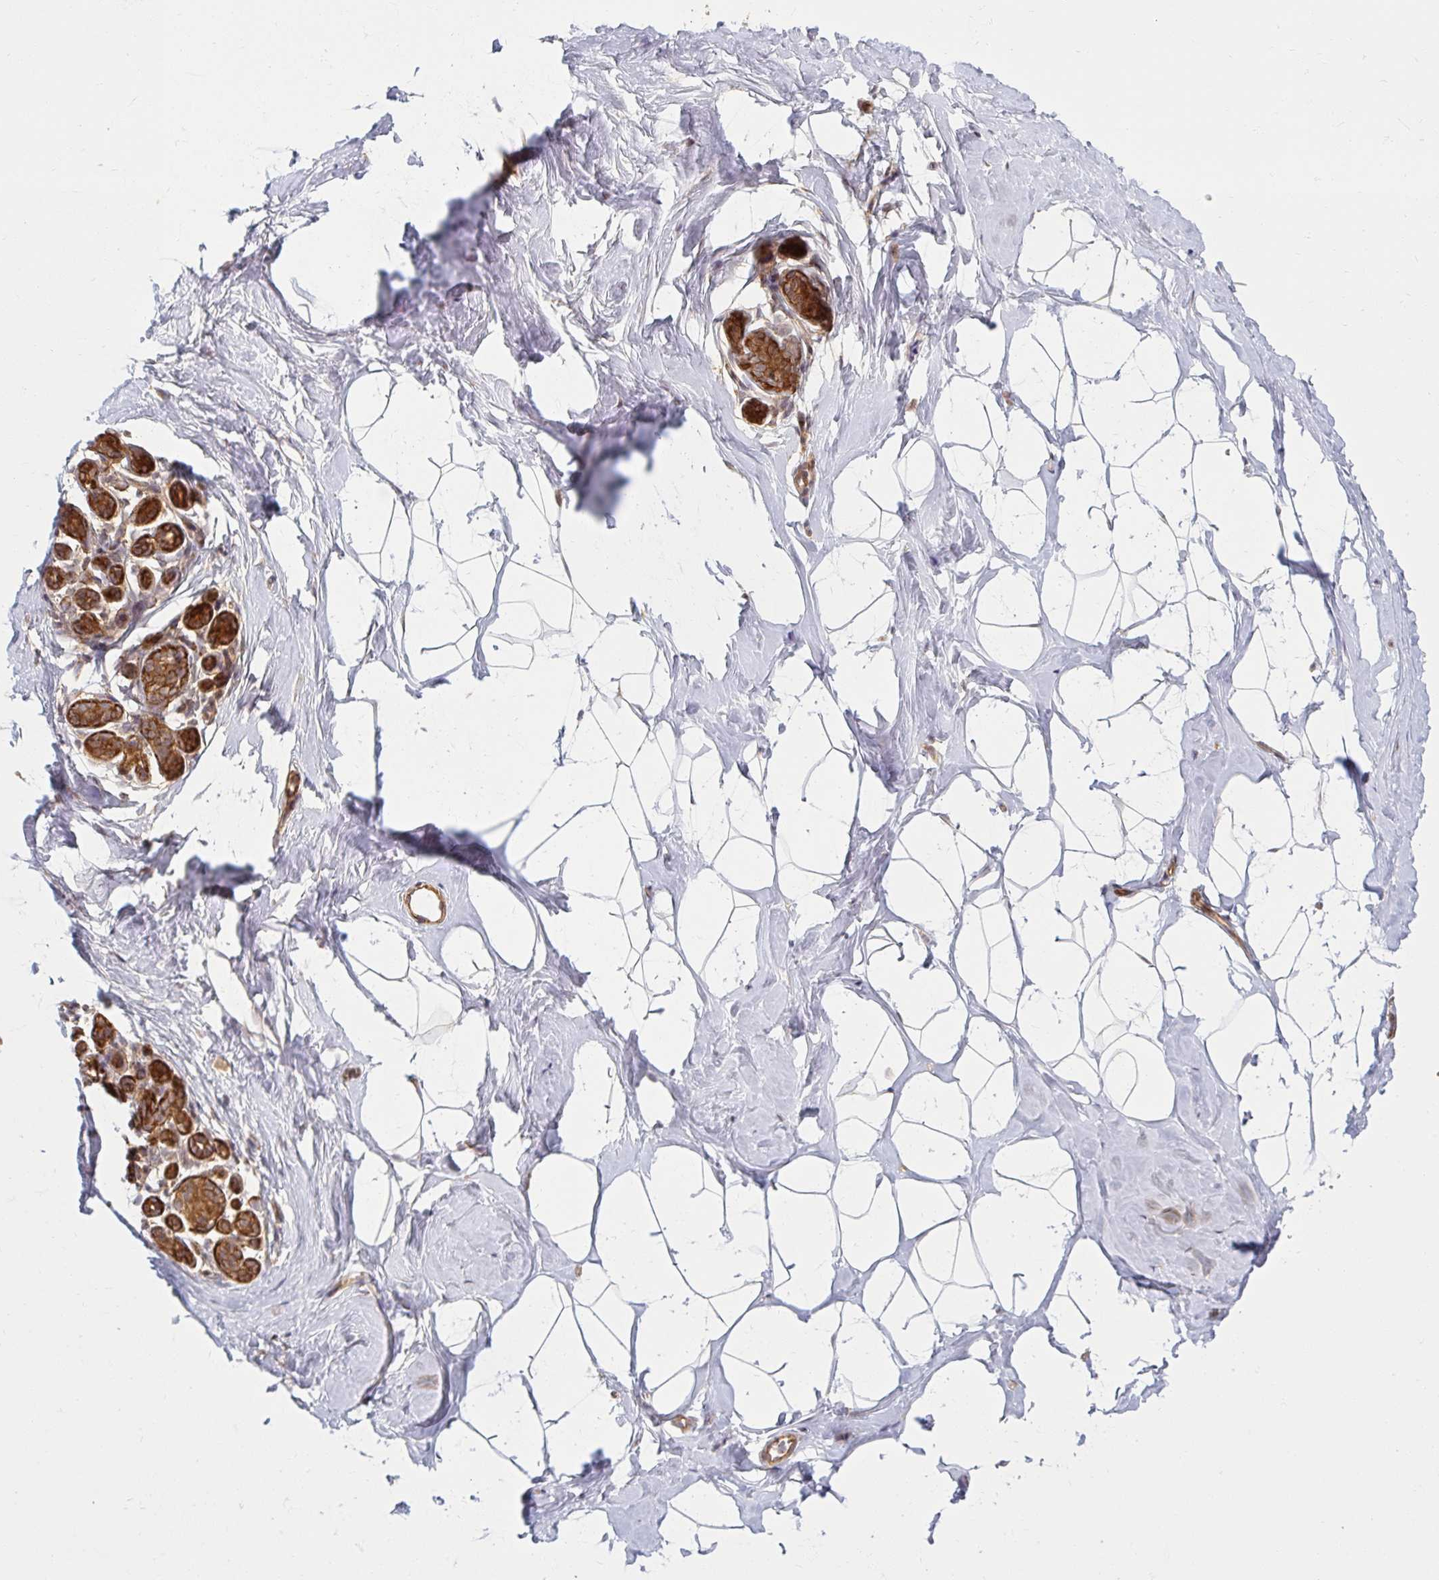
{"staining": {"intensity": "negative", "quantity": "none", "location": "none"}, "tissue": "breast", "cell_type": "Adipocytes", "image_type": "normal", "snomed": [{"axis": "morphology", "description": "Normal tissue, NOS"}, {"axis": "topography", "description": "Breast"}], "caption": "IHC photomicrograph of unremarkable breast stained for a protein (brown), which displays no expression in adipocytes.", "gene": "BTF3", "patient": {"sex": "female", "age": 32}}